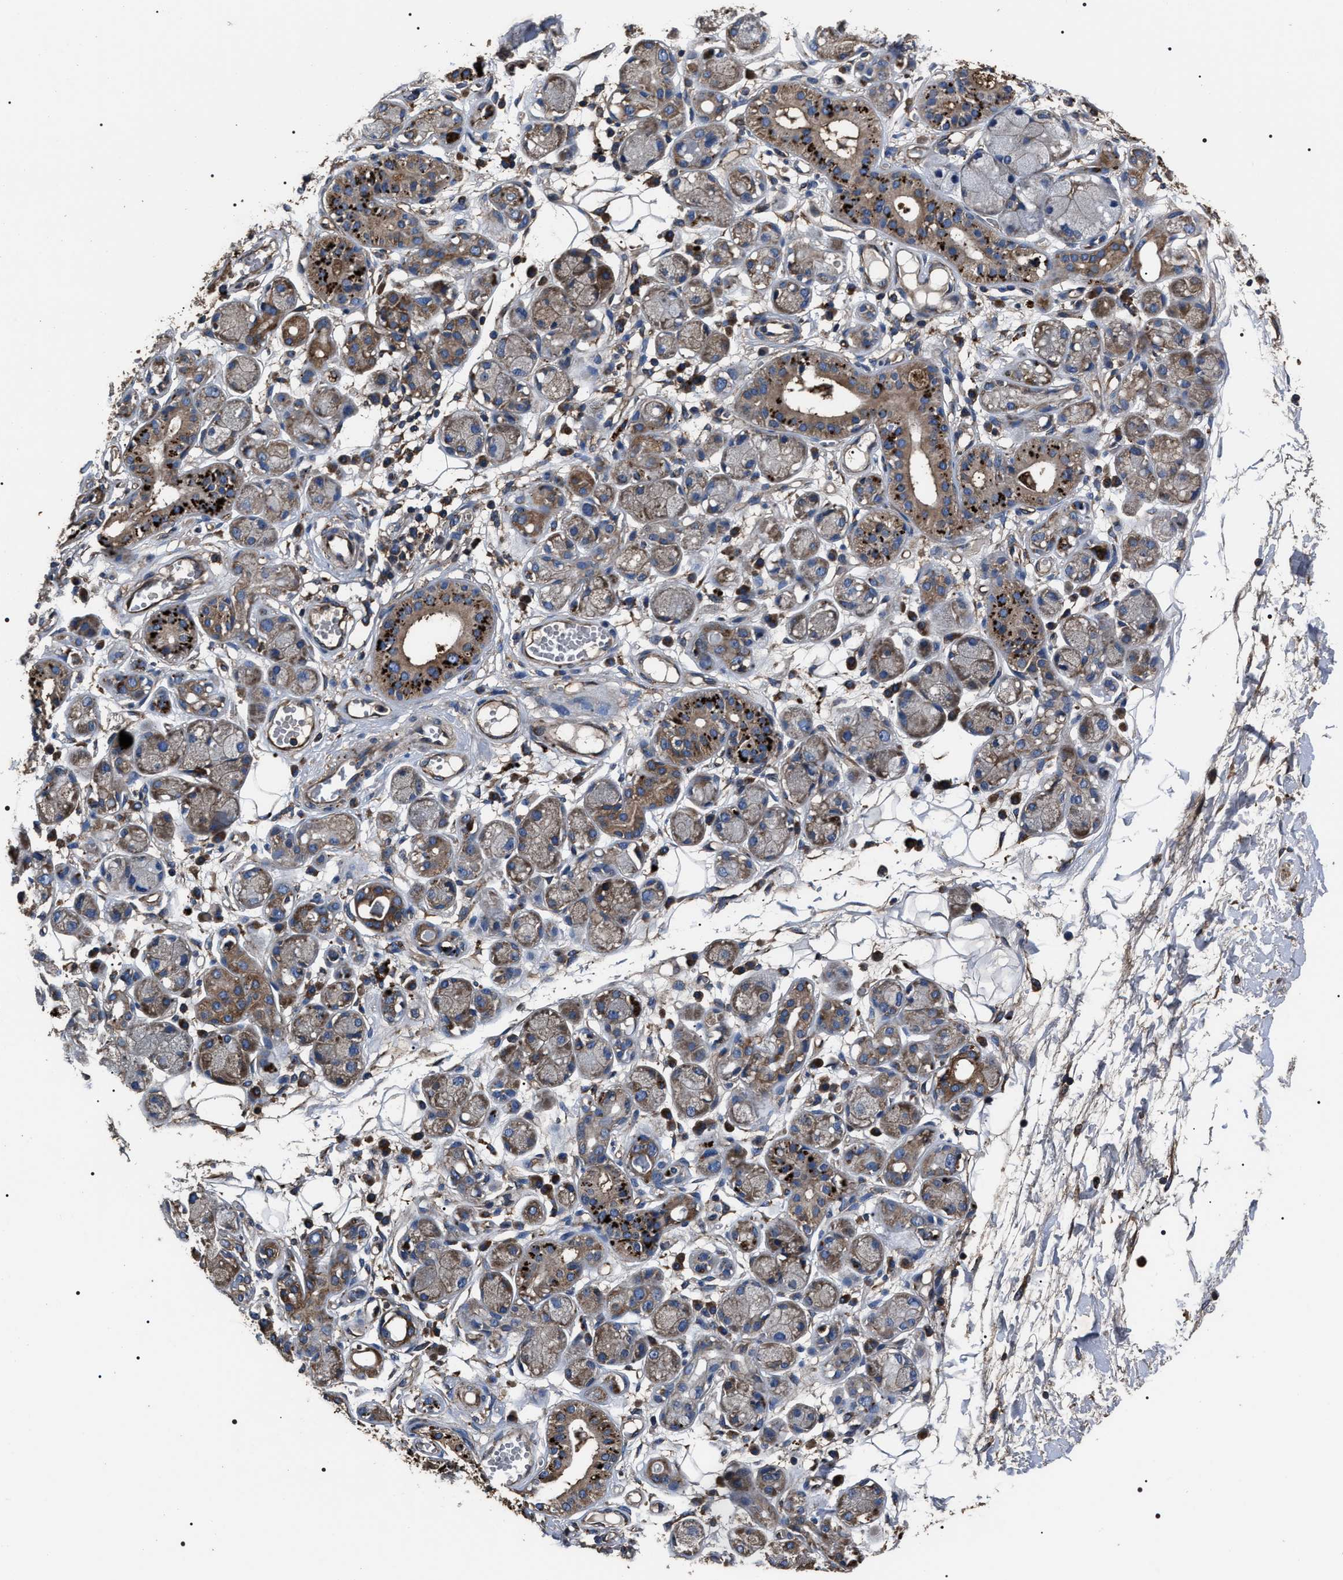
{"staining": {"intensity": "moderate", "quantity": "<25%", "location": "cytoplasmic/membranous"}, "tissue": "adipose tissue", "cell_type": "Adipocytes", "image_type": "normal", "snomed": [{"axis": "morphology", "description": "Normal tissue, NOS"}, {"axis": "morphology", "description": "Inflammation, NOS"}, {"axis": "topography", "description": "Salivary gland"}, {"axis": "topography", "description": "Peripheral nerve tissue"}], "caption": "Adipose tissue stained with DAB immunohistochemistry (IHC) reveals low levels of moderate cytoplasmic/membranous positivity in about <25% of adipocytes. The protein is stained brown, and the nuclei are stained in blue (DAB (3,3'-diaminobenzidine) IHC with brightfield microscopy, high magnification).", "gene": "HSCB", "patient": {"sex": "female", "age": 75}}